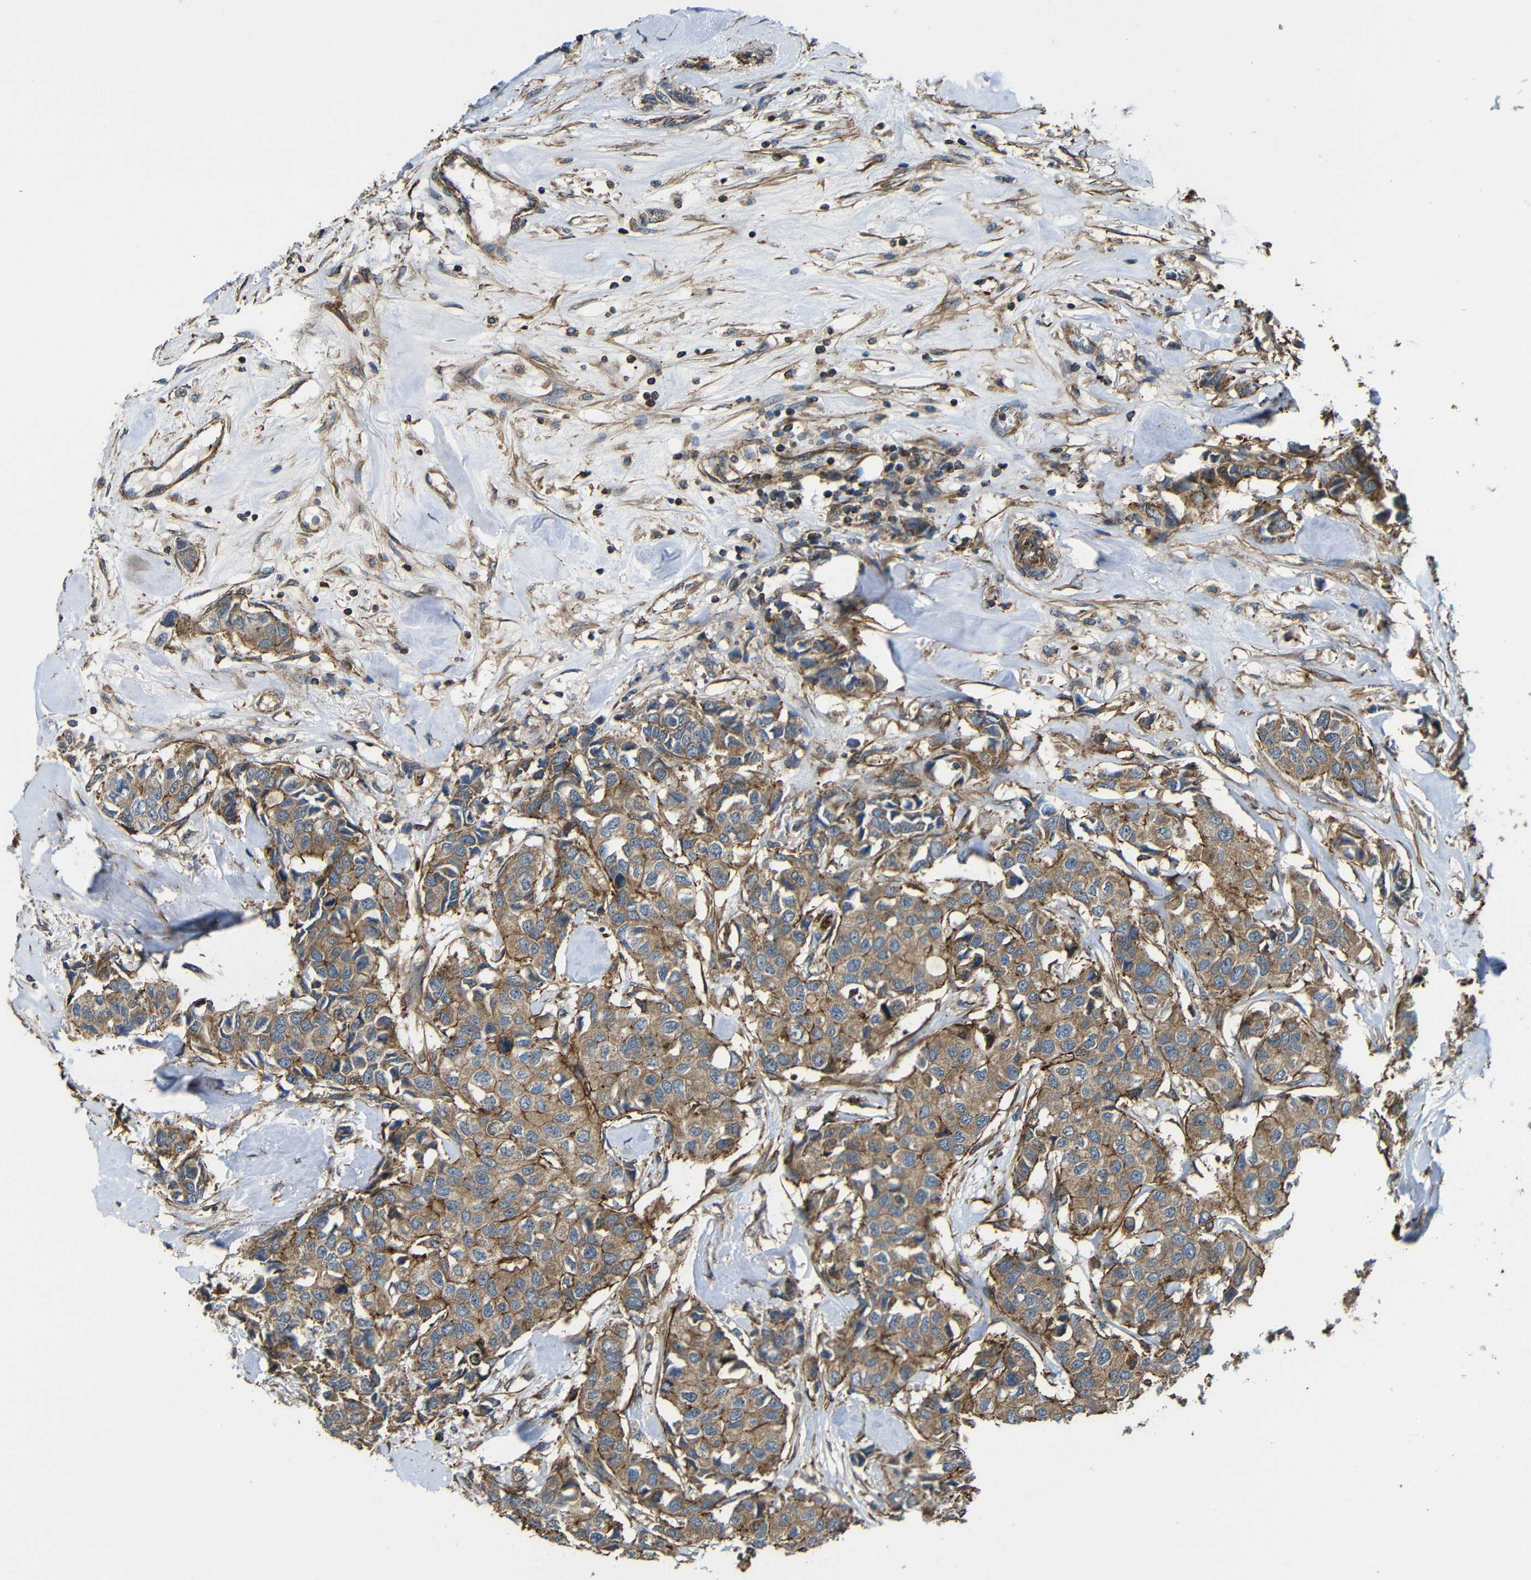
{"staining": {"intensity": "moderate", "quantity": ">75%", "location": "cytoplasmic/membranous"}, "tissue": "breast cancer", "cell_type": "Tumor cells", "image_type": "cancer", "snomed": [{"axis": "morphology", "description": "Duct carcinoma"}, {"axis": "topography", "description": "Breast"}], "caption": "Immunohistochemical staining of human breast cancer exhibits moderate cytoplasmic/membranous protein positivity in approximately >75% of tumor cells.", "gene": "PTCH1", "patient": {"sex": "female", "age": 80}}